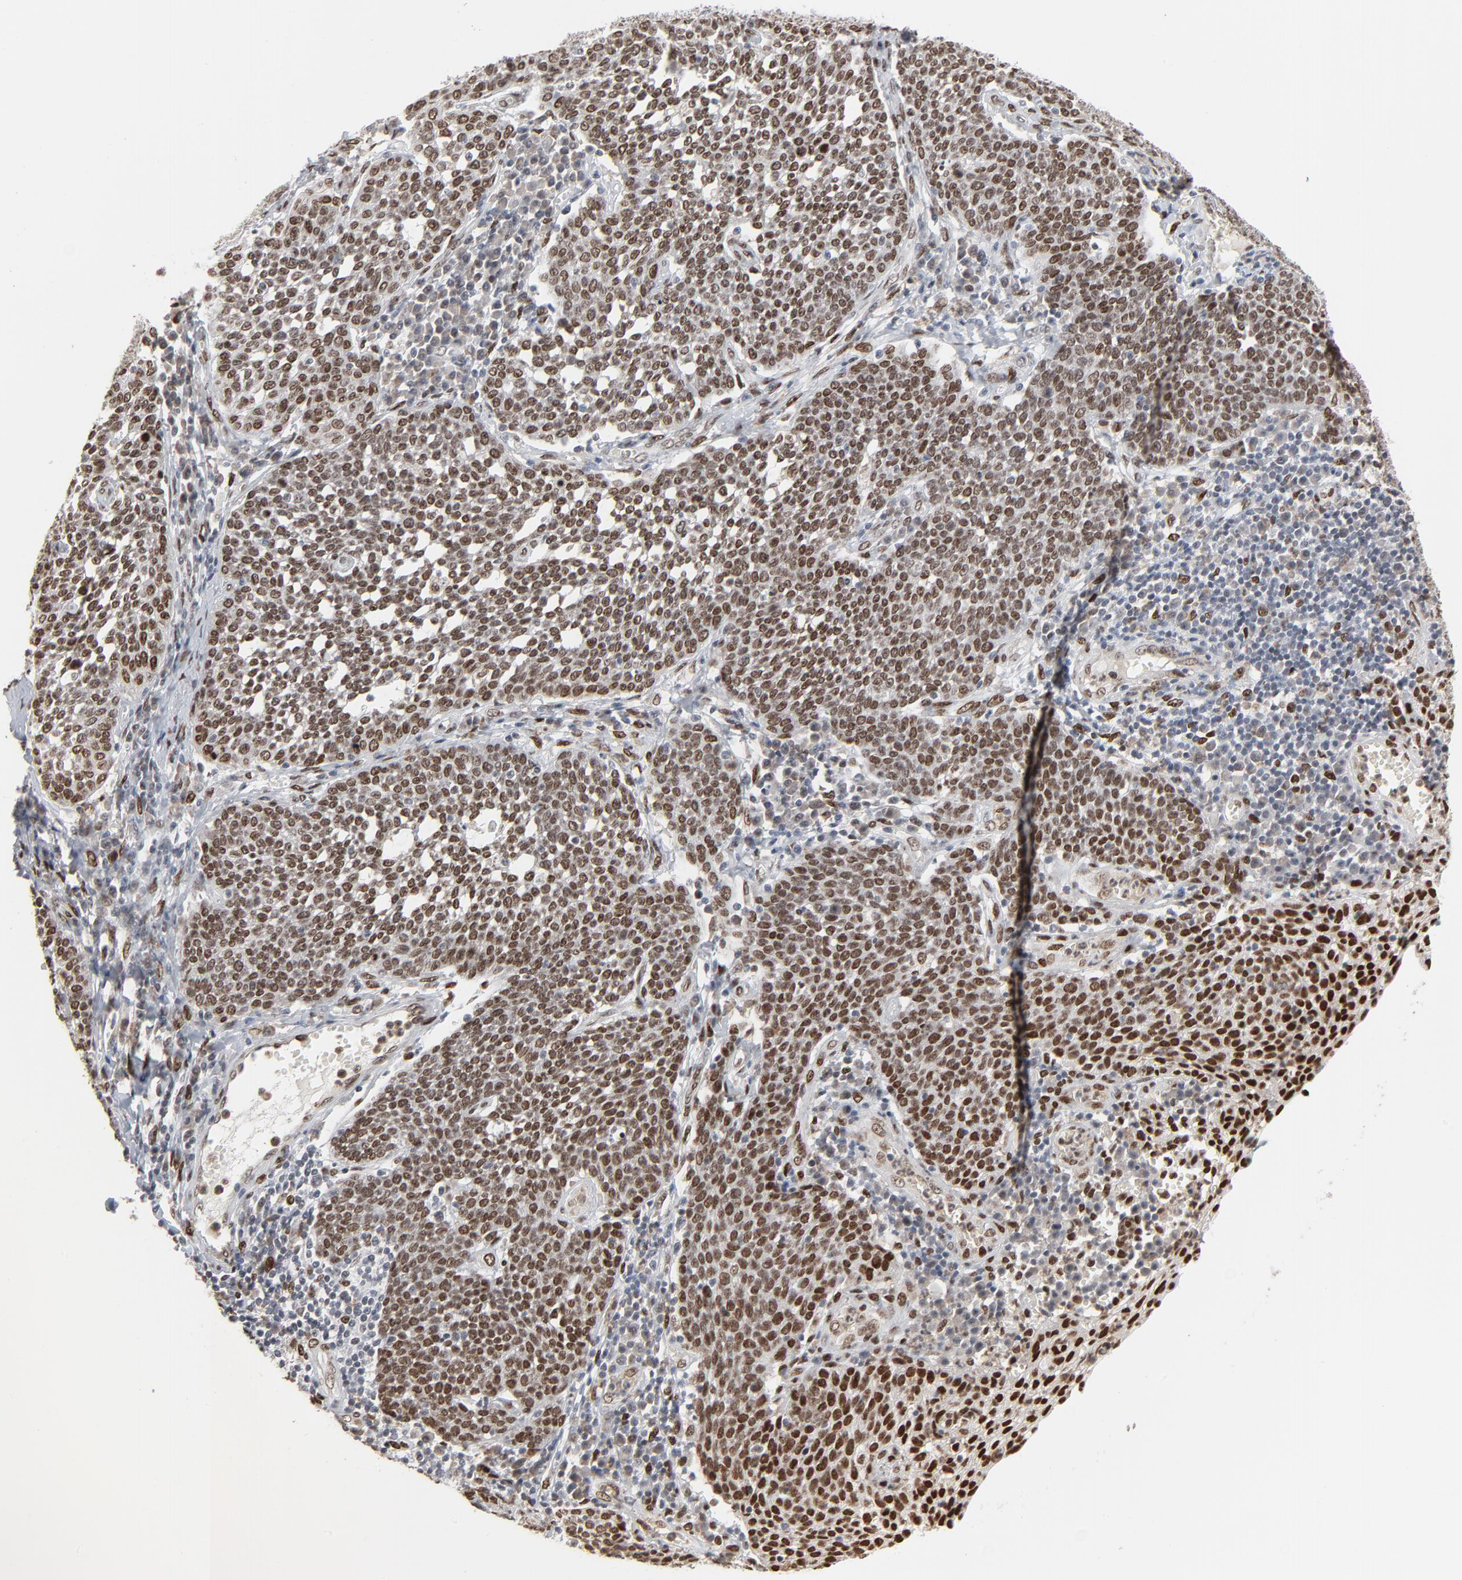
{"staining": {"intensity": "strong", "quantity": ">75%", "location": "nuclear"}, "tissue": "cervical cancer", "cell_type": "Tumor cells", "image_type": "cancer", "snomed": [{"axis": "morphology", "description": "Squamous cell carcinoma, NOS"}, {"axis": "topography", "description": "Cervix"}], "caption": "A high-resolution micrograph shows immunohistochemistry (IHC) staining of cervical cancer (squamous cell carcinoma), which reveals strong nuclear staining in approximately >75% of tumor cells.", "gene": "CUX1", "patient": {"sex": "female", "age": 34}}